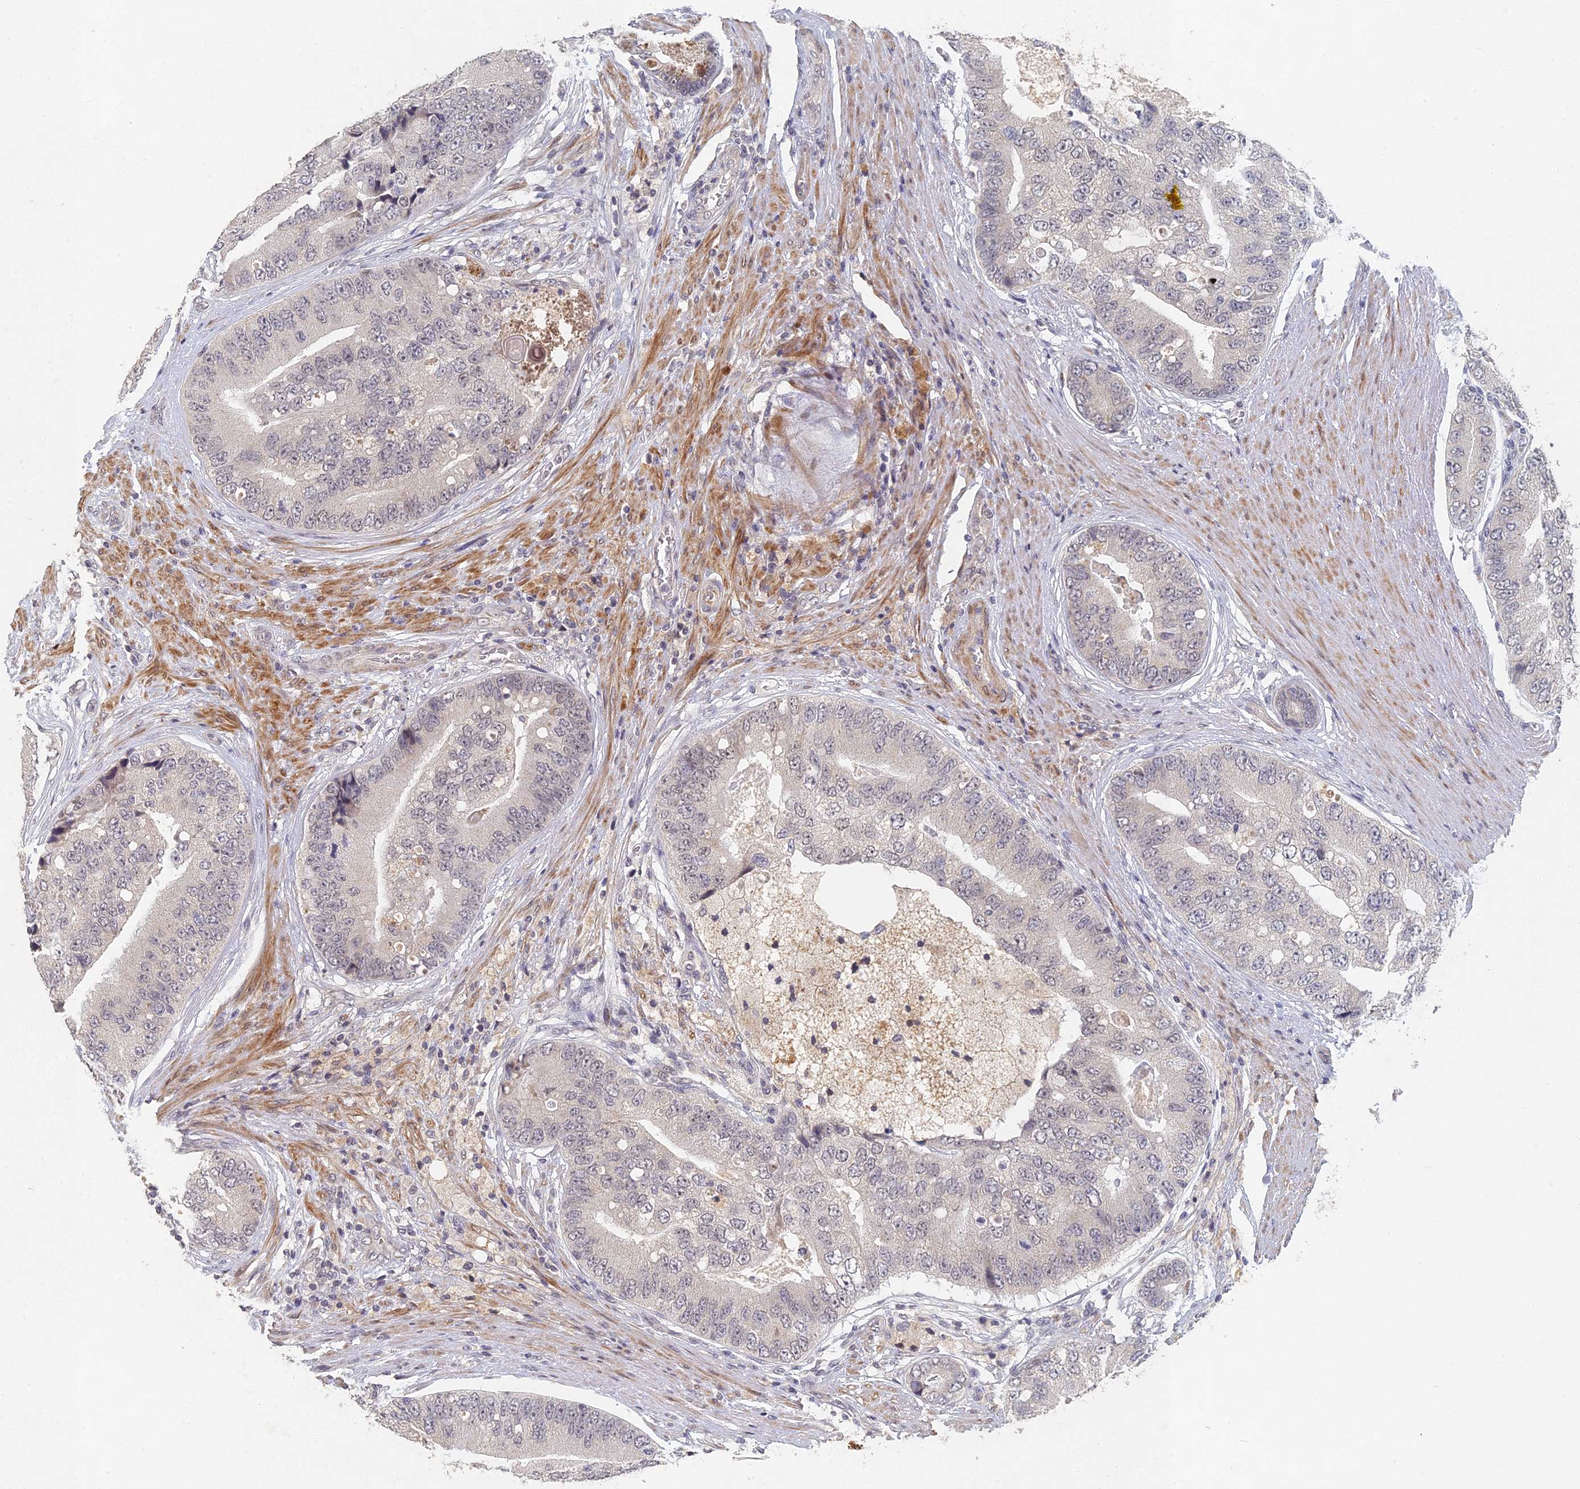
{"staining": {"intensity": "negative", "quantity": "none", "location": "none"}, "tissue": "prostate cancer", "cell_type": "Tumor cells", "image_type": "cancer", "snomed": [{"axis": "morphology", "description": "Adenocarcinoma, High grade"}, {"axis": "topography", "description": "Prostate"}], "caption": "Immunohistochemical staining of adenocarcinoma (high-grade) (prostate) demonstrates no significant expression in tumor cells. Brightfield microscopy of IHC stained with DAB (brown) and hematoxylin (blue), captured at high magnification.", "gene": "GNA15", "patient": {"sex": "male", "age": 70}}